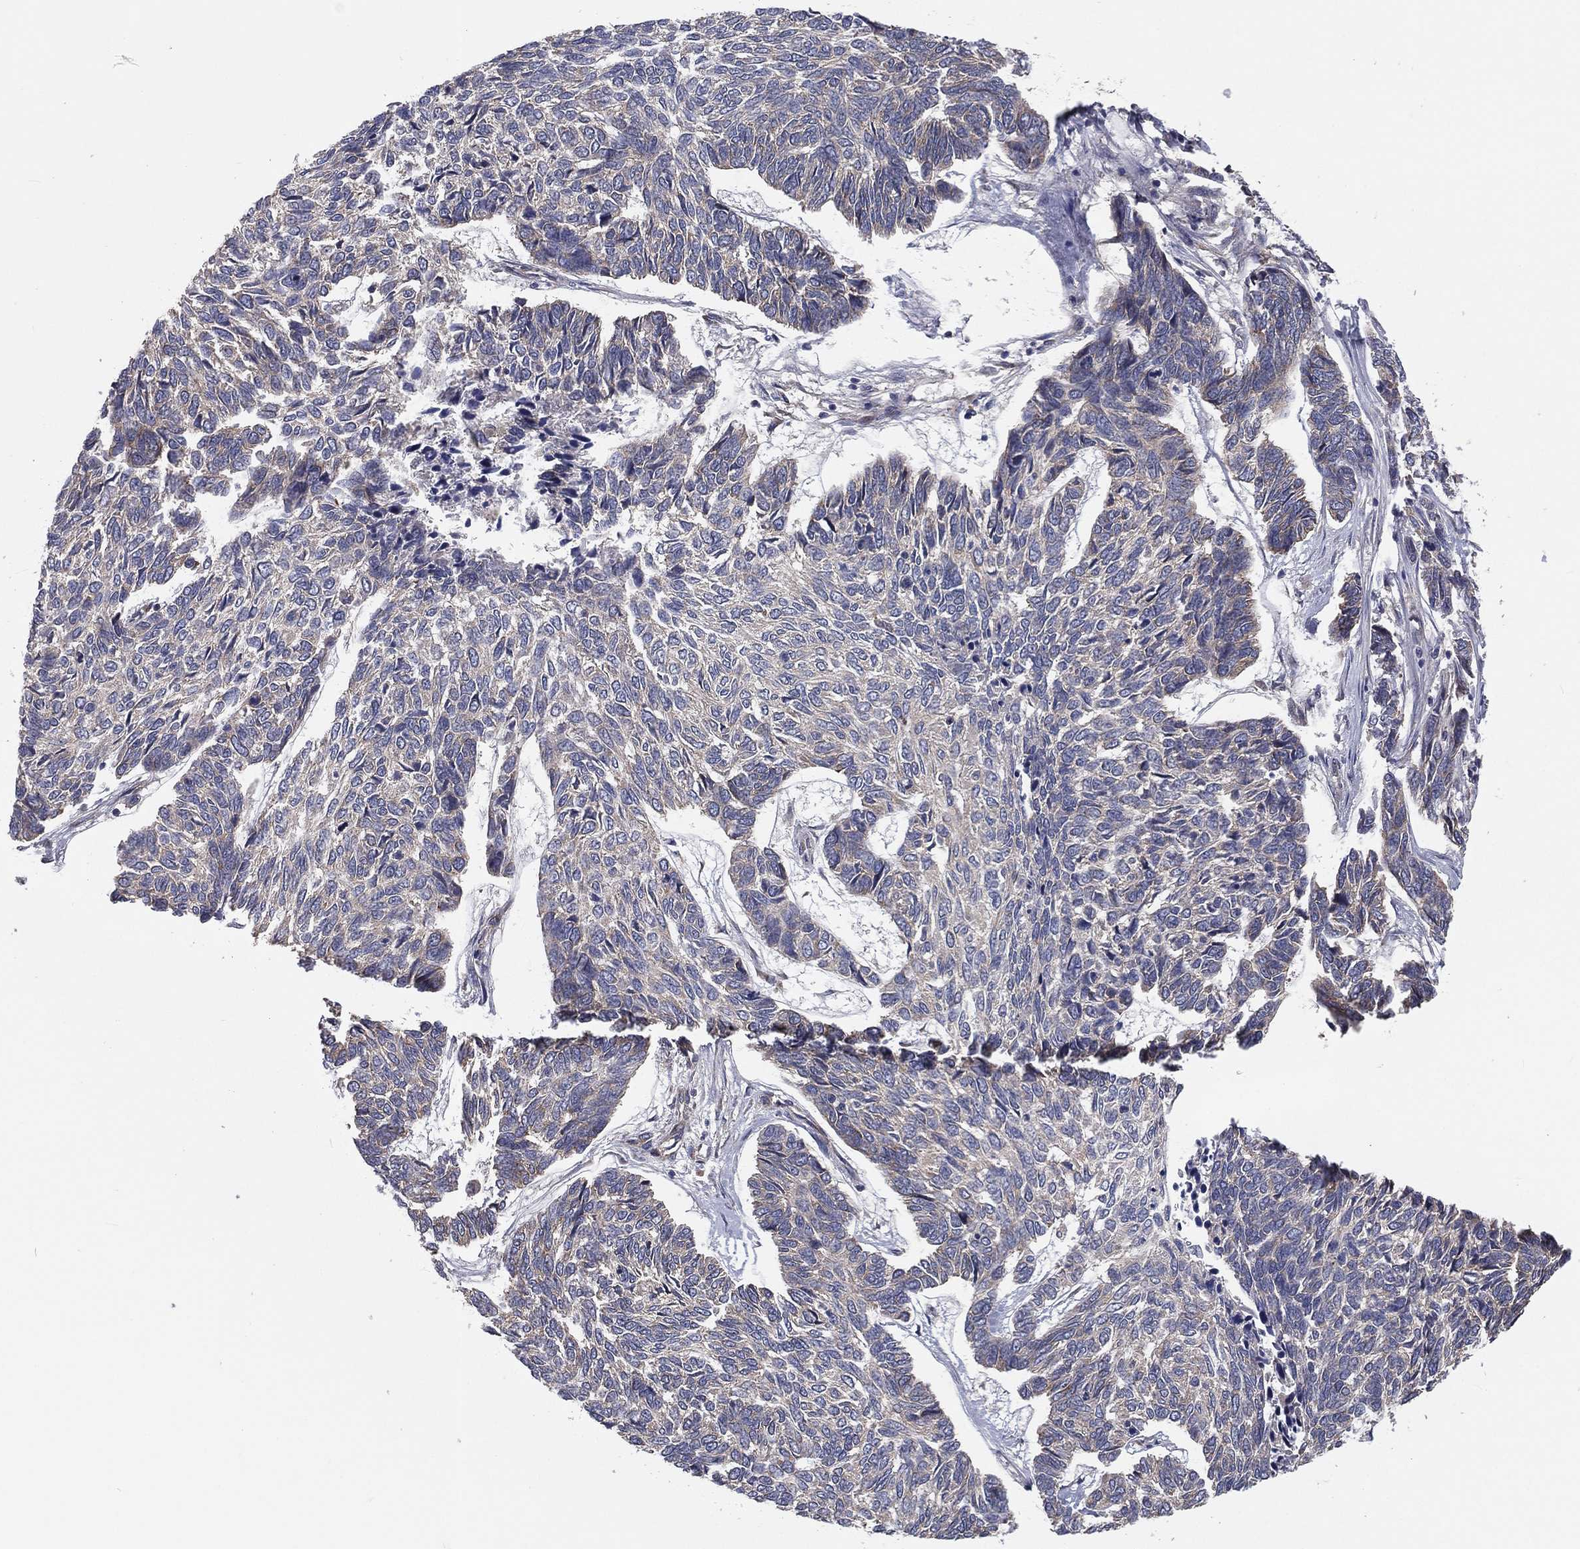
{"staining": {"intensity": "negative", "quantity": "none", "location": "none"}, "tissue": "skin cancer", "cell_type": "Tumor cells", "image_type": "cancer", "snomed": [{"axis": "morphology", "description": "Basal cell carcinoma"}, {"axis": "topography", "description": "Skin"}], "caption": "High magnification brightfield microscopy of basal cell carcinoma (skin) stained with DAB (brown) and counterstained with hematoxylin (blue): tumor cells show no significant positivity. The staining was performed using DAB to visualize the protein expression in brown, while the nuclei were stained in blue with hematoxylin (Magnification: 20x).", "gene": "EIF2B5", "patient": {"sex": "female", "age": 65}}